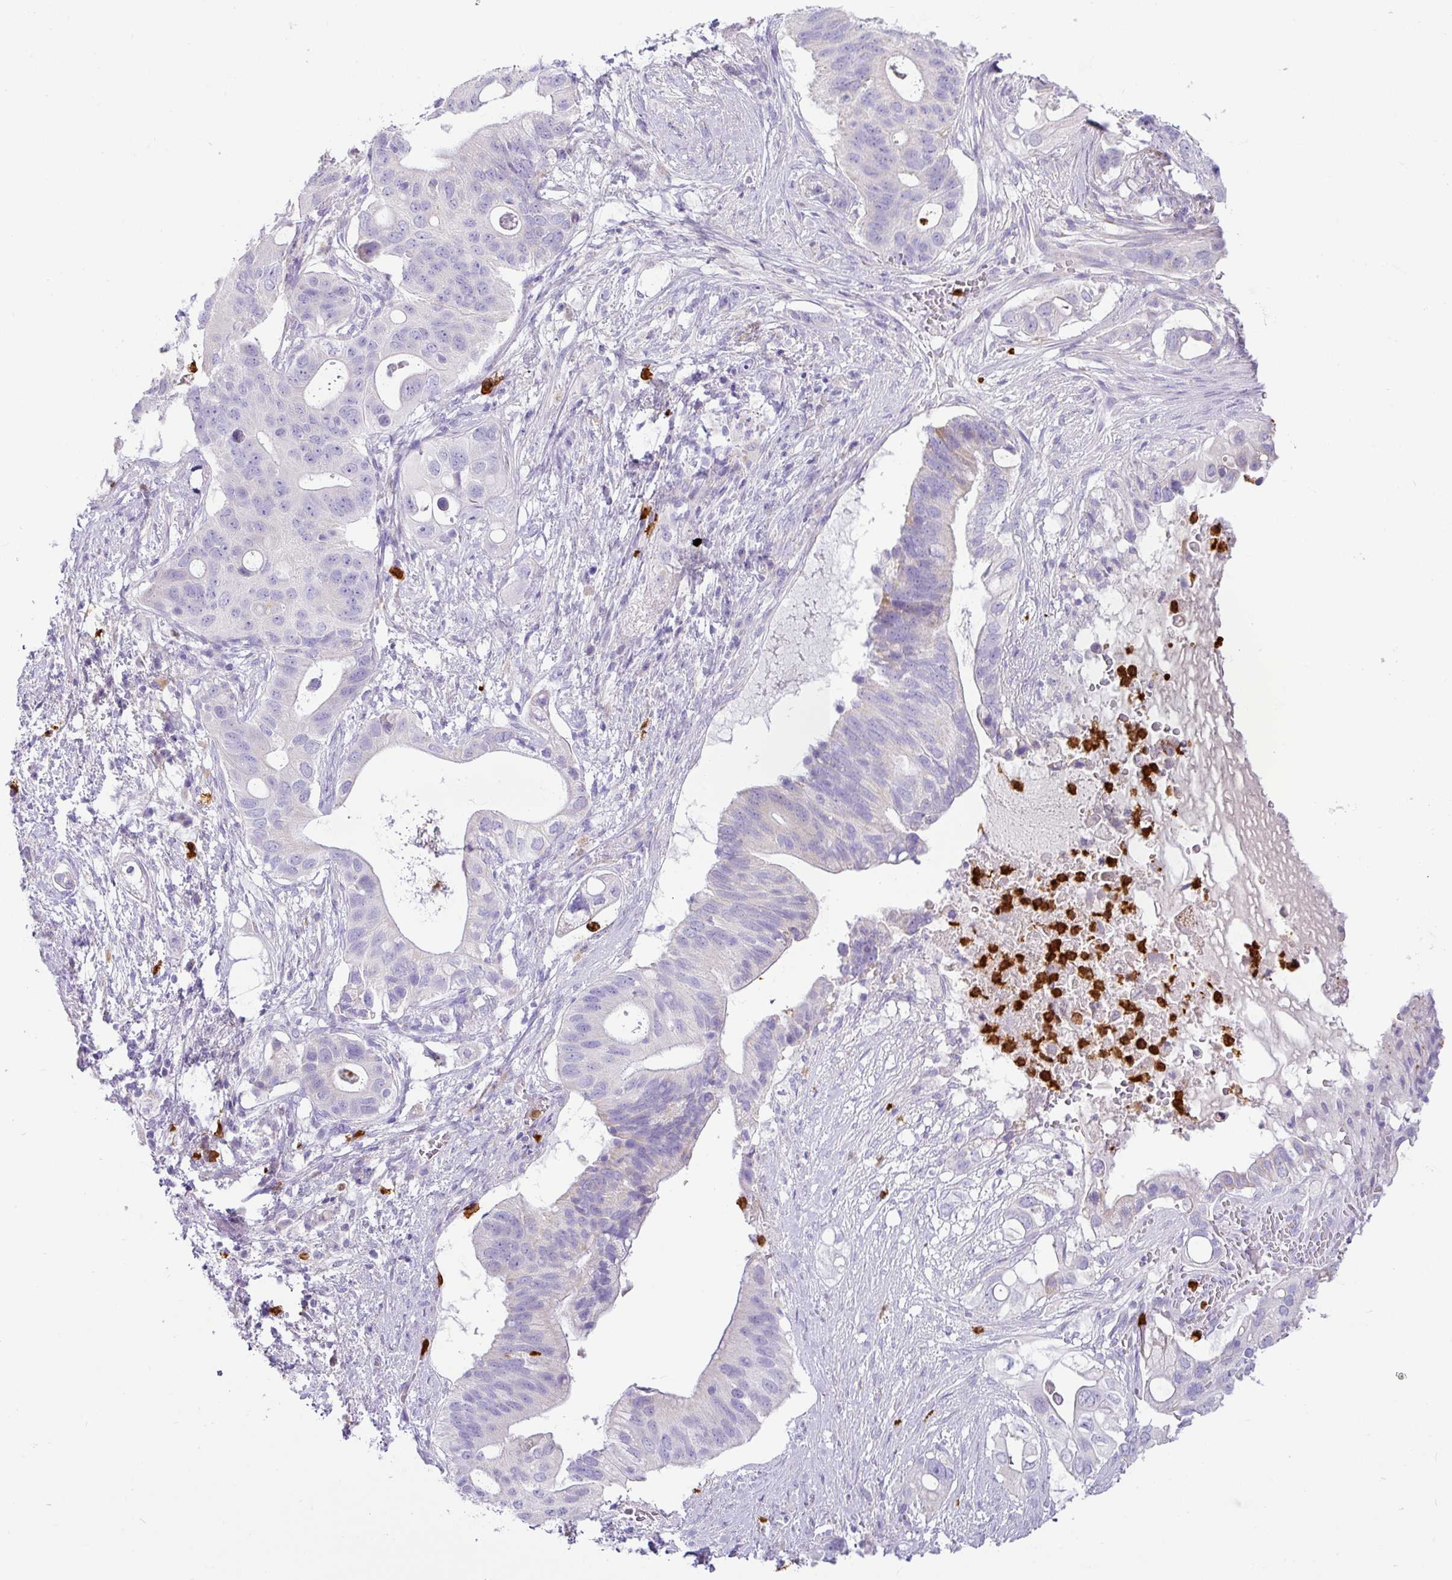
{"staining": {"intensity": "negative", "quantity": "none", "location": "none"}, "tissue": "pancreatic cancer", "cell_type": "Tumor cells", "image_type": "cancer", "snomed": [{"axis": "morphology", "description": "Adenocarcinoma, NOS"}, {"axis": "topography", "description": "Pancreas"}], "caption": "A micrograph of adenocarcinoma (pancreatic) stained for a protein exhibits no brown staining in tumor cells. The staining was performed using DAB to visualize the protein expression in brown, while the nuclei were stained in blue with hematoxylin (Magnification: 20x).", "gene": "SH2D3C", "patient": {"sex": "female", "age": 72}}